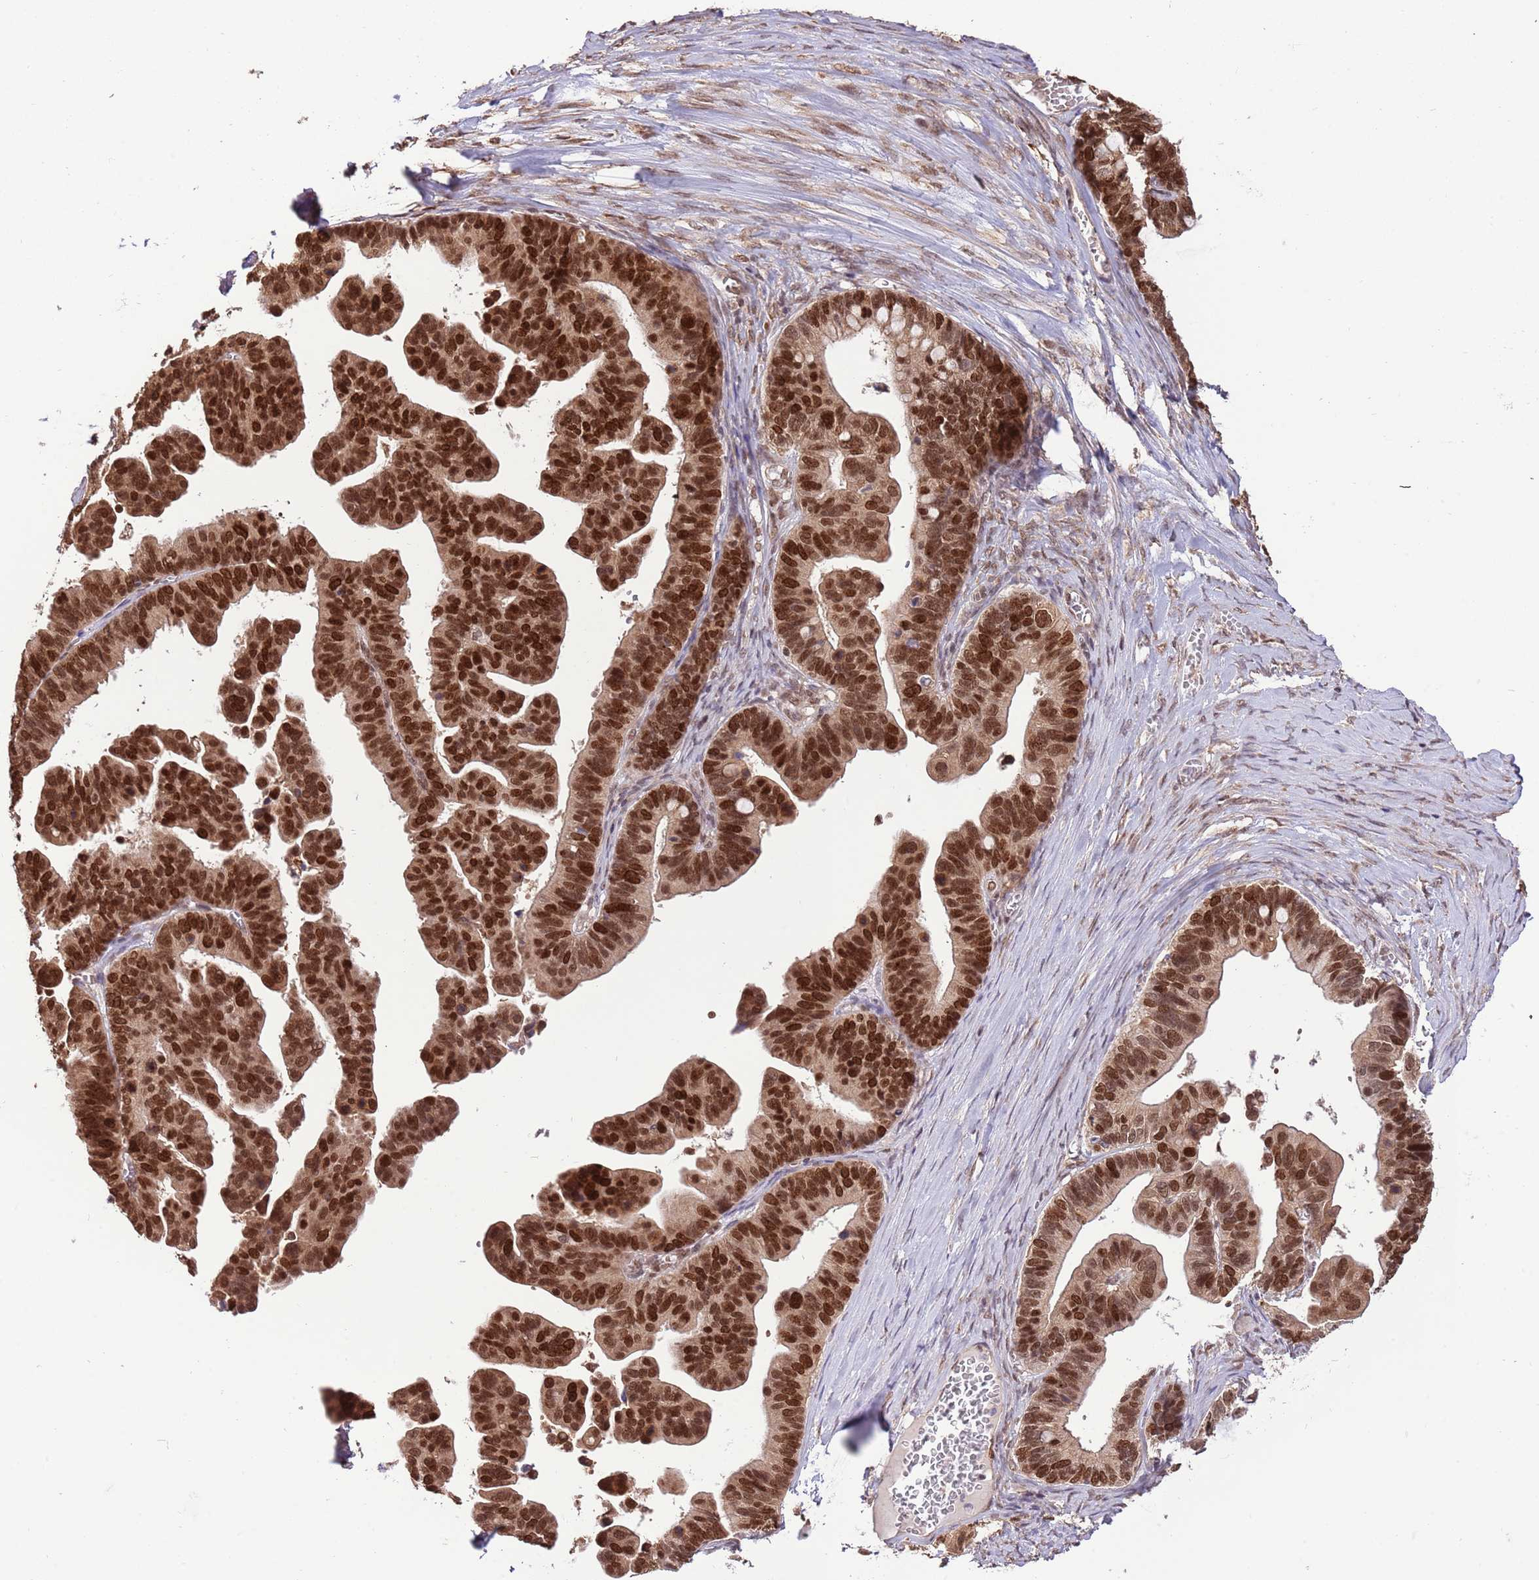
{"staining": {"intensity": "strong", "quantity": ">75%", "location": "nuclear"}, "tissue": "ovarian cancer", "cell_type": "Tumor cells", "image_type": "cancer", "snomed": [{"axis": "morphology", "description": "Cystadenocarcinoma, serous, NOS"}, {"axis": "topography", "description": "Ovary"}], "caption": "High-power microscopy captured an immunohistochemistry (IHC) micrograph of serous cystadenocarcinoma (ovarian), revealing strong nuclear positivity in approximately >75% of tumor cells. The staining is performed using DAB brown chromogen to label protein expression. The nuclei are counter-stained blue using hematoxylin.", "gene": "RIF1", "patient": {"sex": "female", "age": 56}}